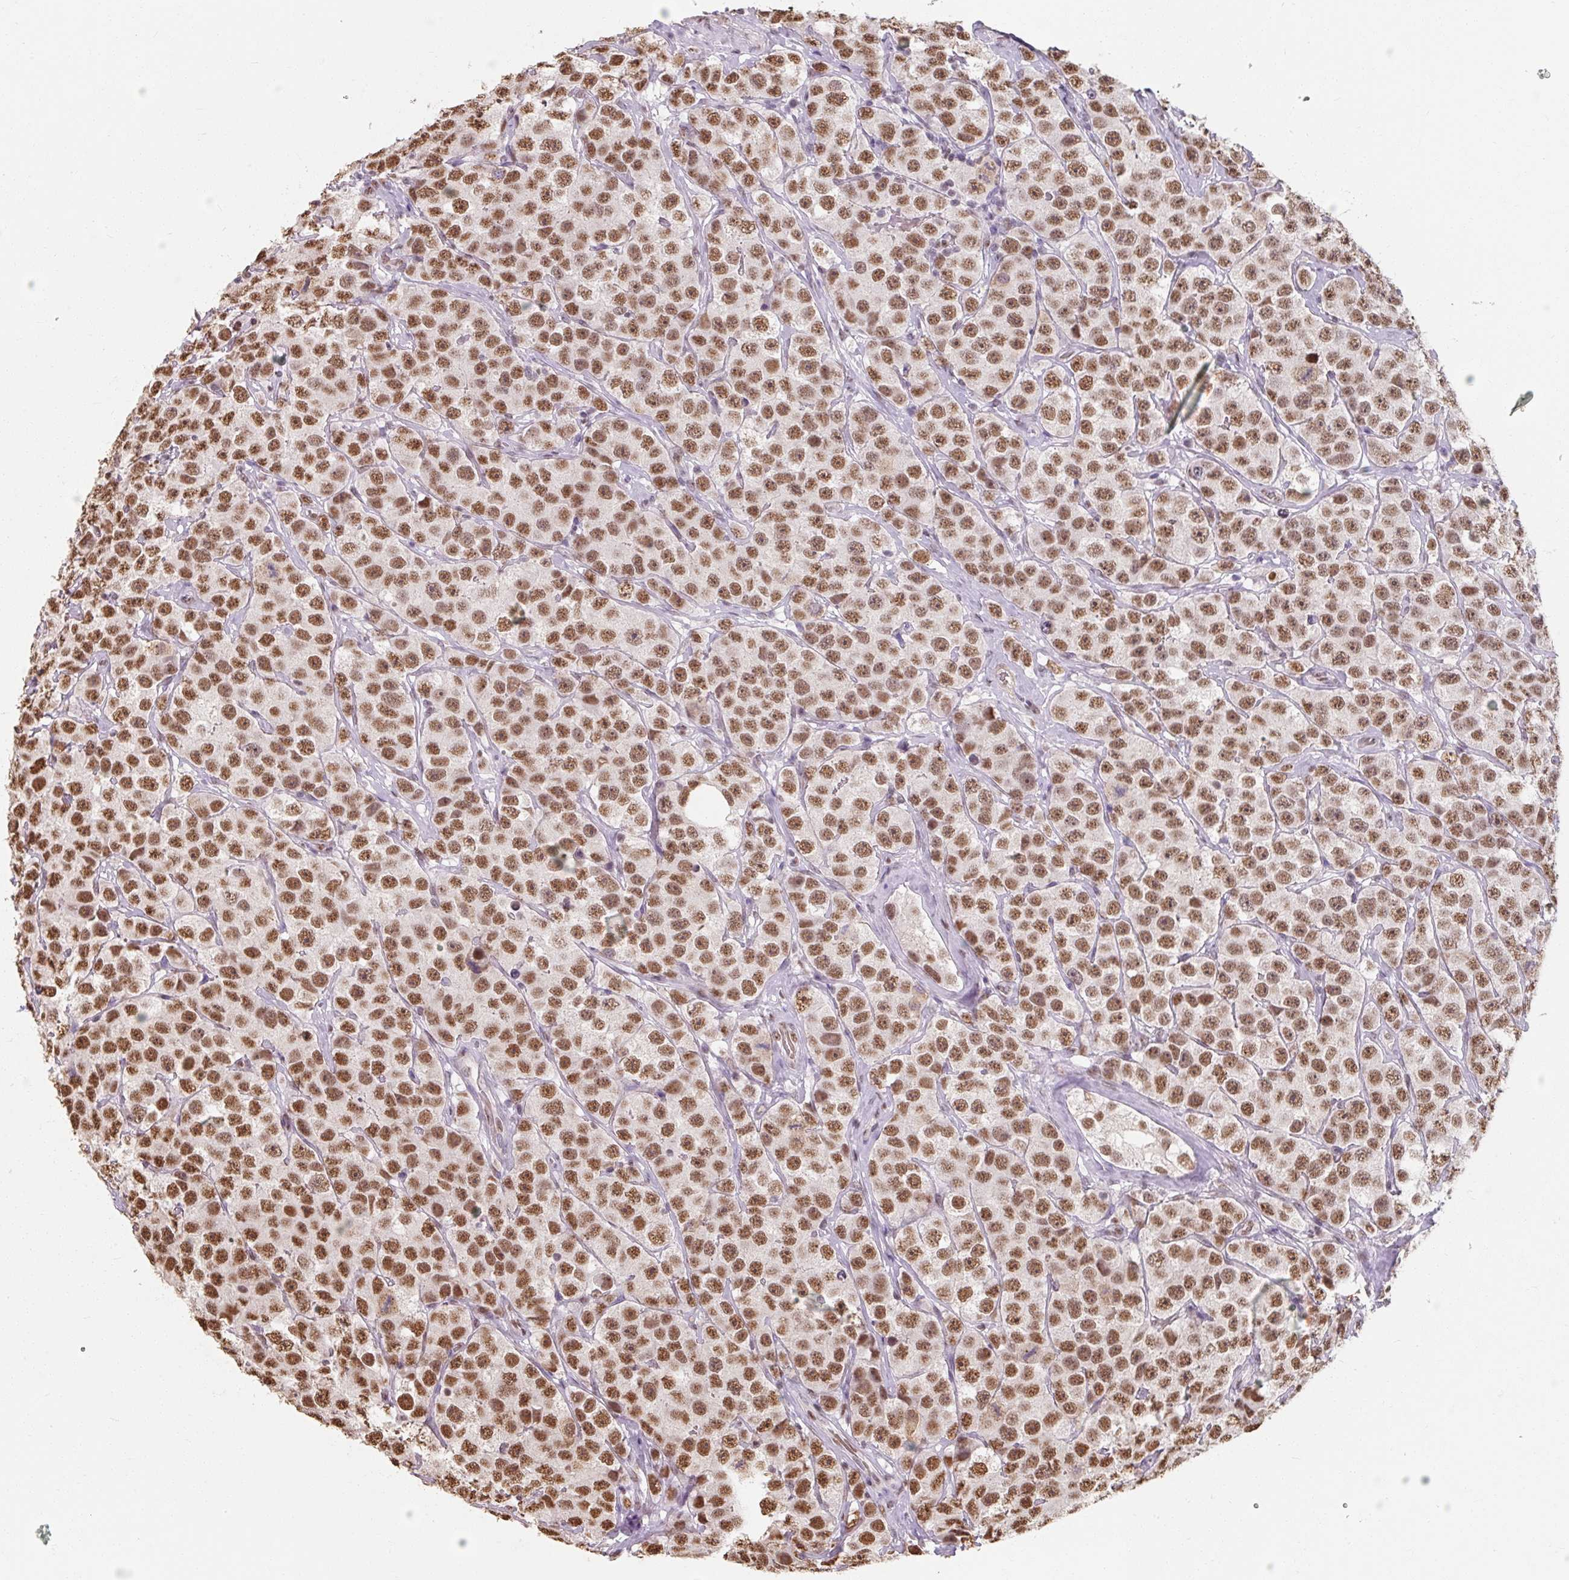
{"staining": {"intensity": "moderate", "quantity": ">75%", "location": "nuclear"}, "tissue": "testis cancer", "cell_type": "Tumor cells", "image_type": "cancer", "snomed": [{"axis": "morphology", "description": "Seminoma, NOS"}, {"axis": "topography", "description": "Testis"}], "caption": "High-power microscopy captured an immunohistochemistry (IHC) photomicrograph of seminoma (testis), revealing moderate nuclear positivity in about >75% of tumor cells.", "gene": "ZFTRAF1", "patient": {"sex": "male", "age": 28}}